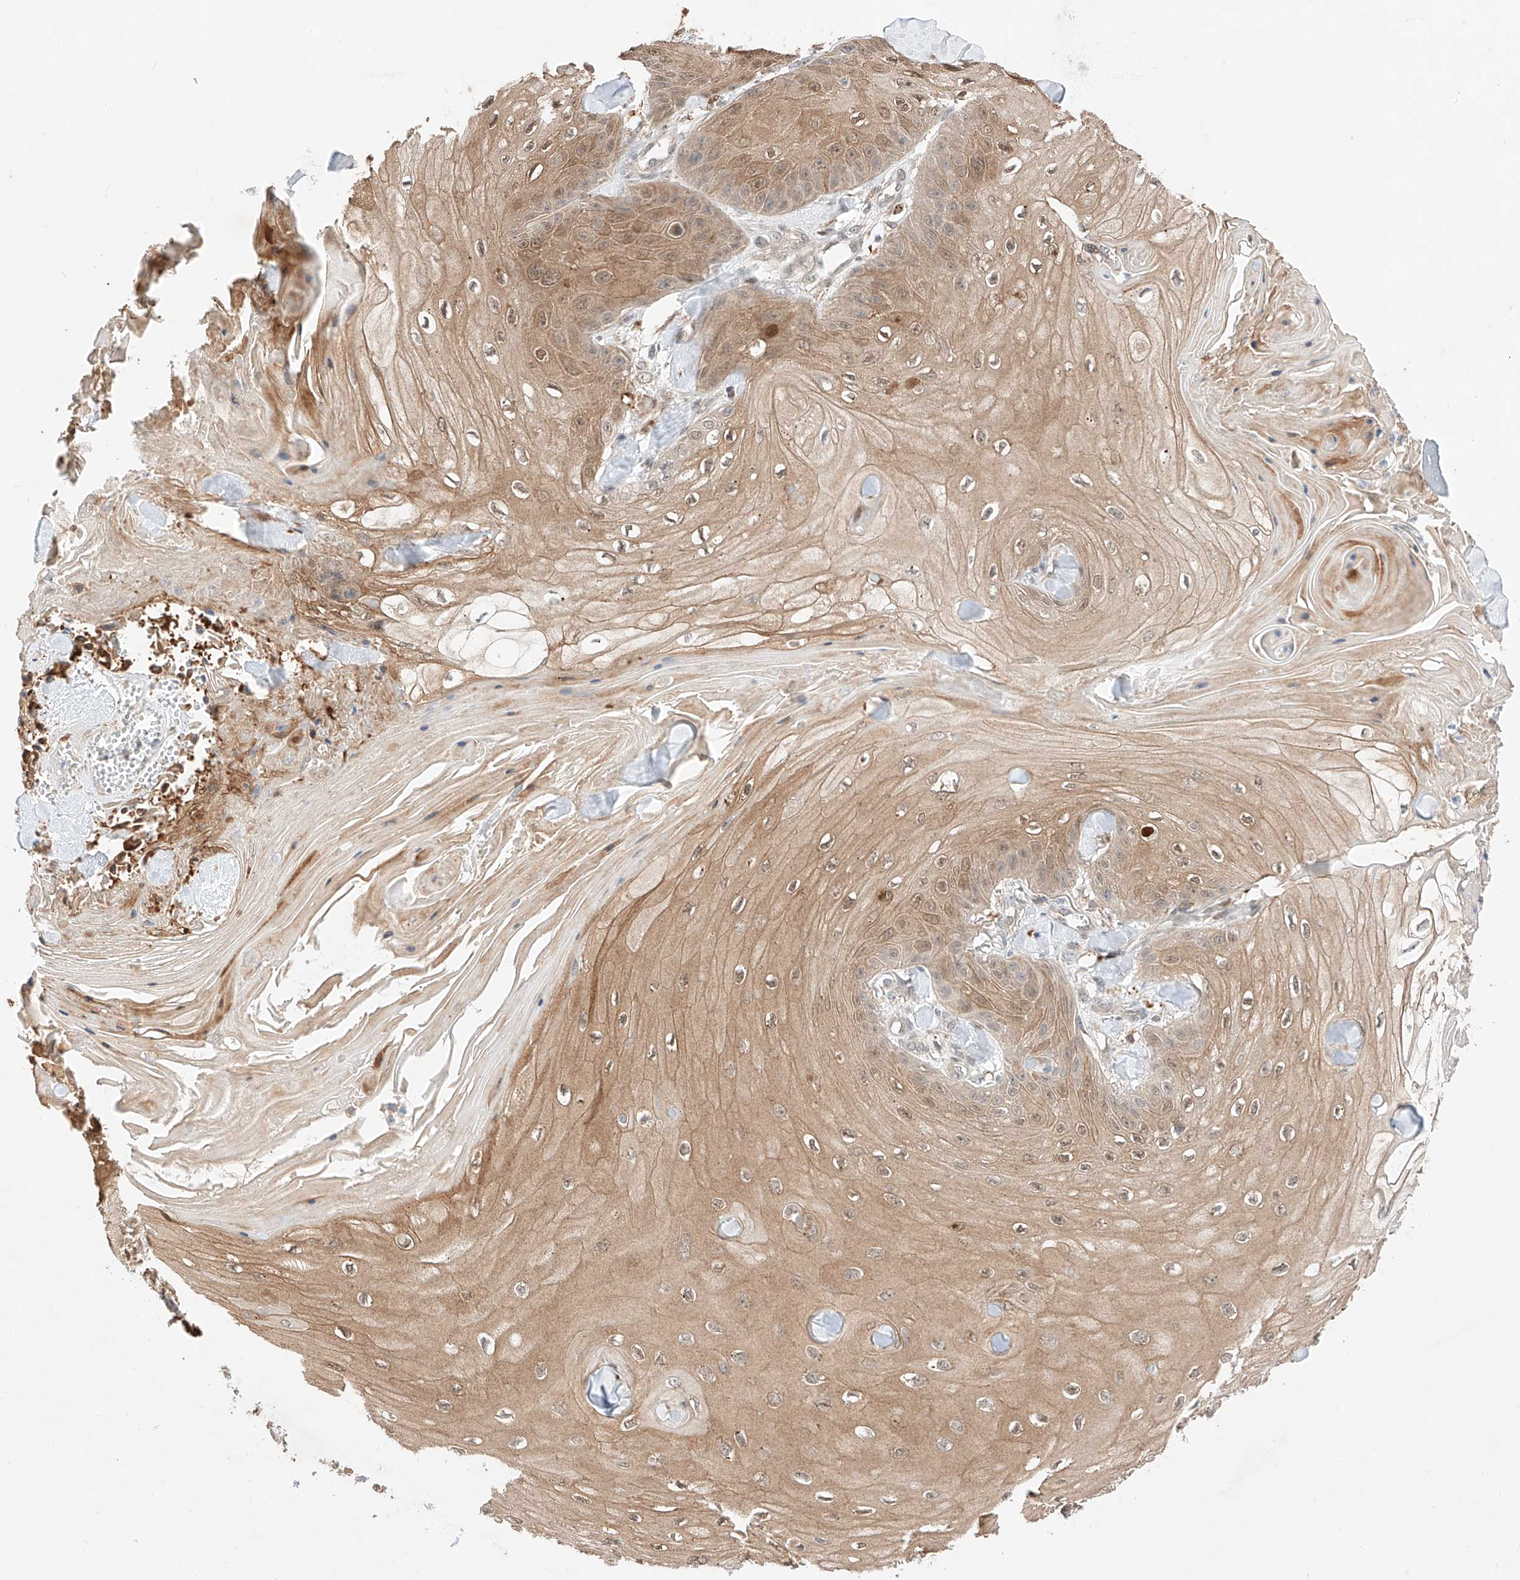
{"staining": {"intensity": "moderate", "quantity": ">75%", "location": "cytoplasmic/membranous,nuclear"}, "tissue": "skin cancer", "cell_type": "Tumor cells", "image_type": "cancer", "snomed": [{"axis": "morphology", "description": "Squamous cell carcinoma, NOS"}, {"axis": "topography", "description": "Skin"}], "caption": "The histopathology image displays a brown stain indicating the presence of a protein in the cytoplasmic/membranous and nuclear of tumor cells in skin cancer (squamous cell carcinoma).", "gene": "GCNT1", "patient": {"sex": "male", "age": 74}}